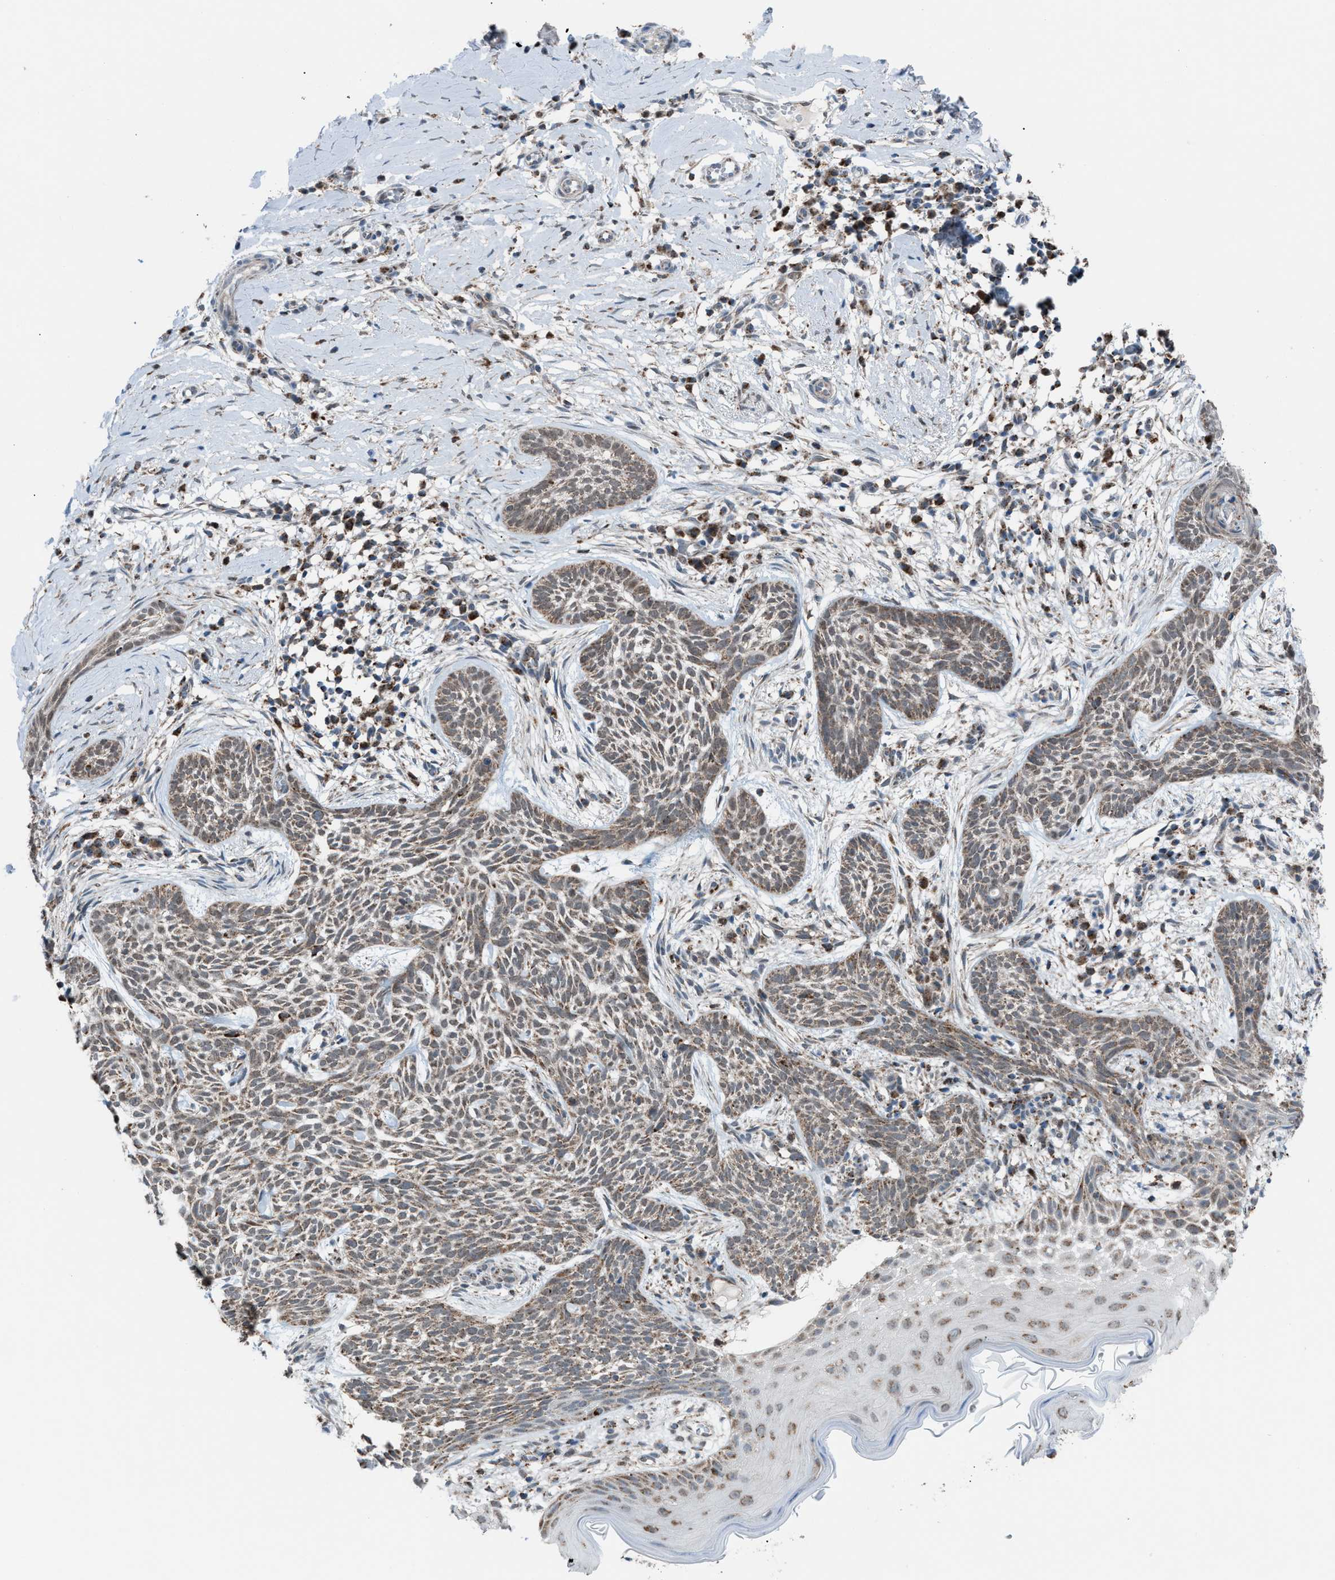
{"staining": {"intensity": "weak", "quantity": "<25%", "location": "cytoplasmic/membranous,nuclear"}, "tissue": "skin cancer", "cell_type": "Tumor cells", "image_type": "cancer", "snomed": [{"axis": "morphology", "description": "Basal cell carcinoma"}, {"axis": "topography", "description": "Skin"}], "caption": "A micrograph of human skin cancer (basal cell carcinoma) is negative for staining in tumor cells. The staining is performed using DAB (3,3'-diaminobenzidine) brown chromogen with nuclei counter-stained in using hematoxylin.", "gene": "SRM", "patient": {"sex": "female", "age": 59}}